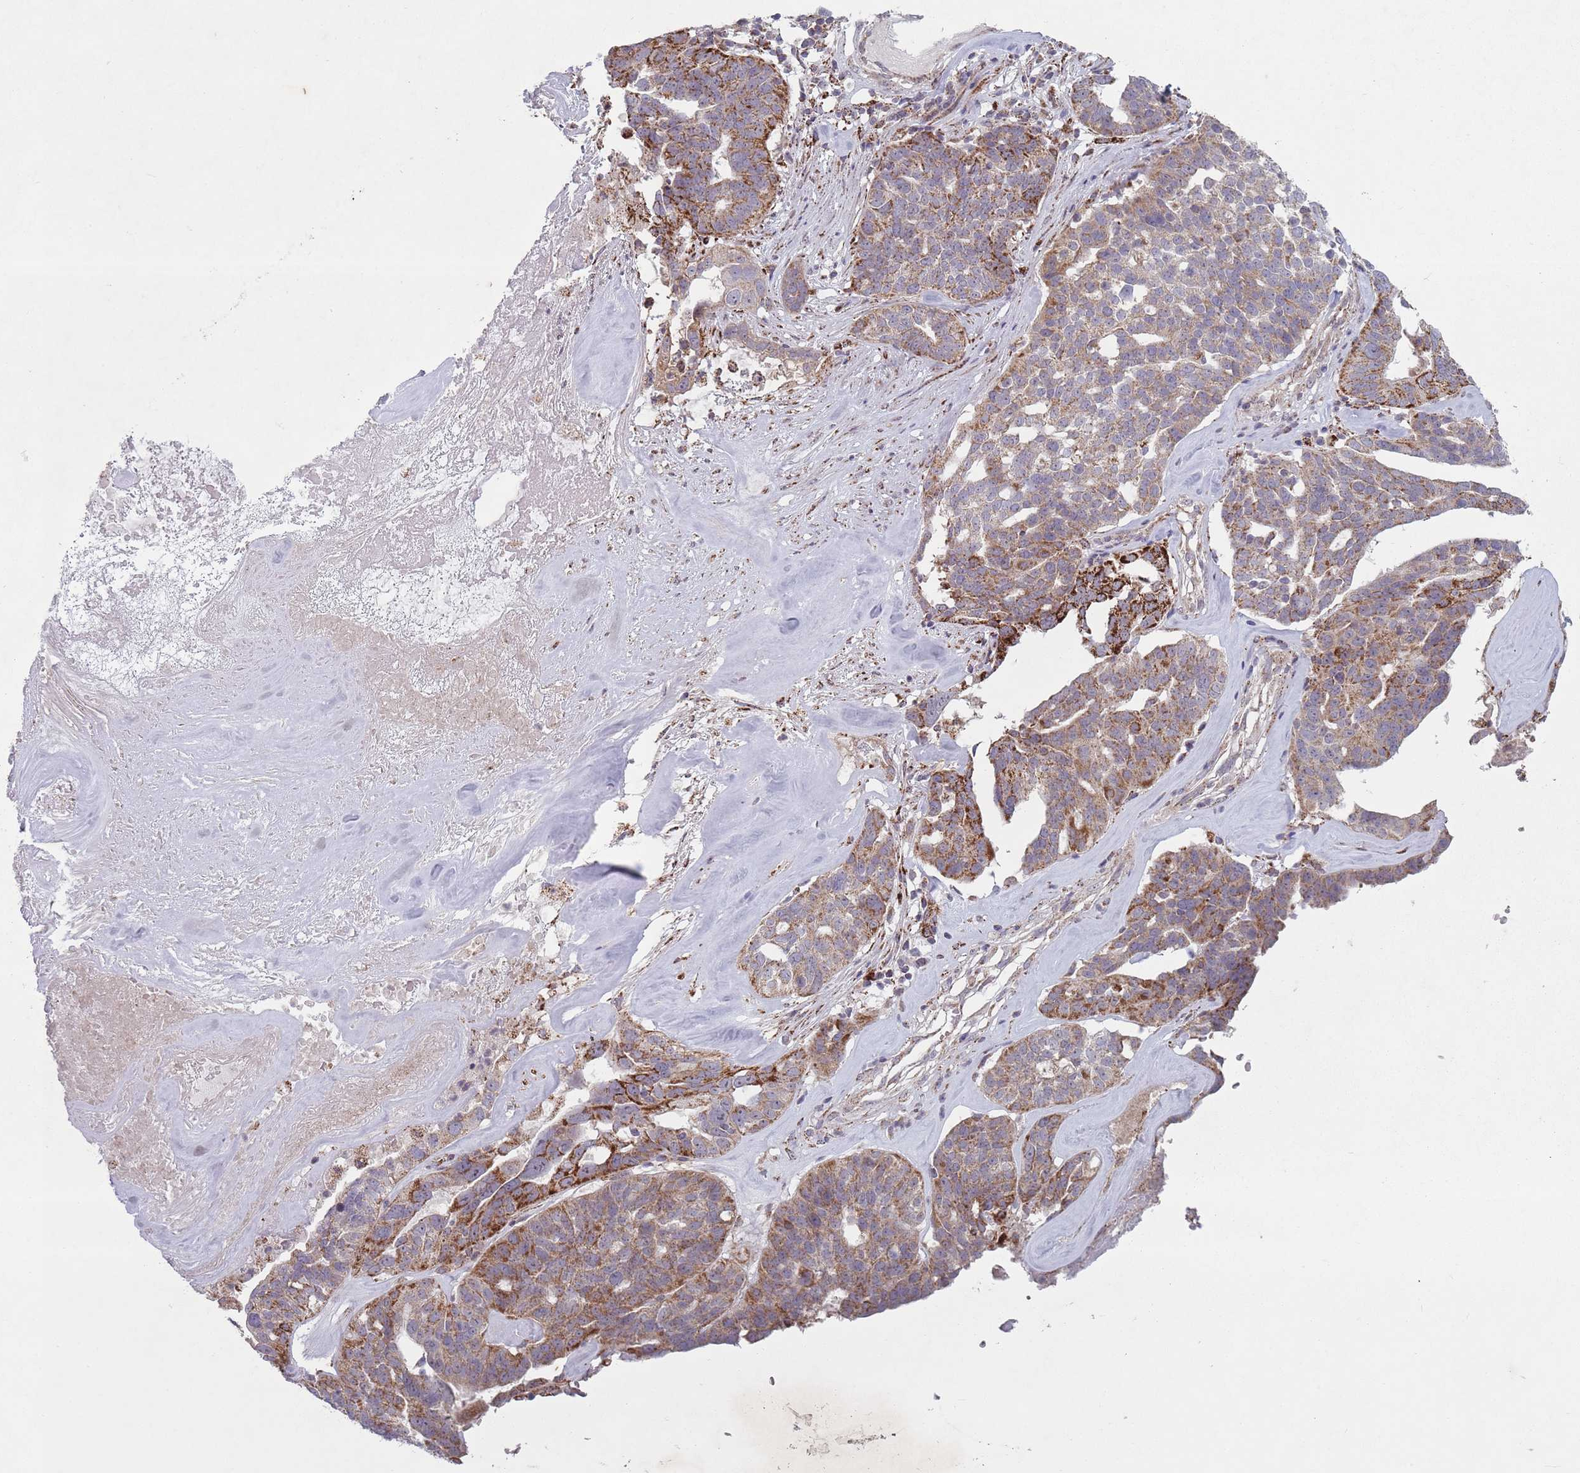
{"staining": {"intensity": "moderate", "quantity": ">75%", "location": "cytoplasmic/membranous"}, "tissue": "ovarian cancer", "cell_type": "Tumor cells", "image_type": "cancer", "snomed": [{"axis": "morphology", "description": "Cystadenocarcinoma, serous, NOS"}, {"axis": "topography", "description": "Ovary"}], "caption": "Protein staining of serous cystadenocarcinoma (ovarian) tissue exhibits moderate cytoplasmic/membranous positivity in approximately >75% of tumor cells. Ihc stains the protein of interest in brown and the nuclei are stained blue.", "gene": "OR10Q1", "patient": {"sex": "female", "age": 59}}